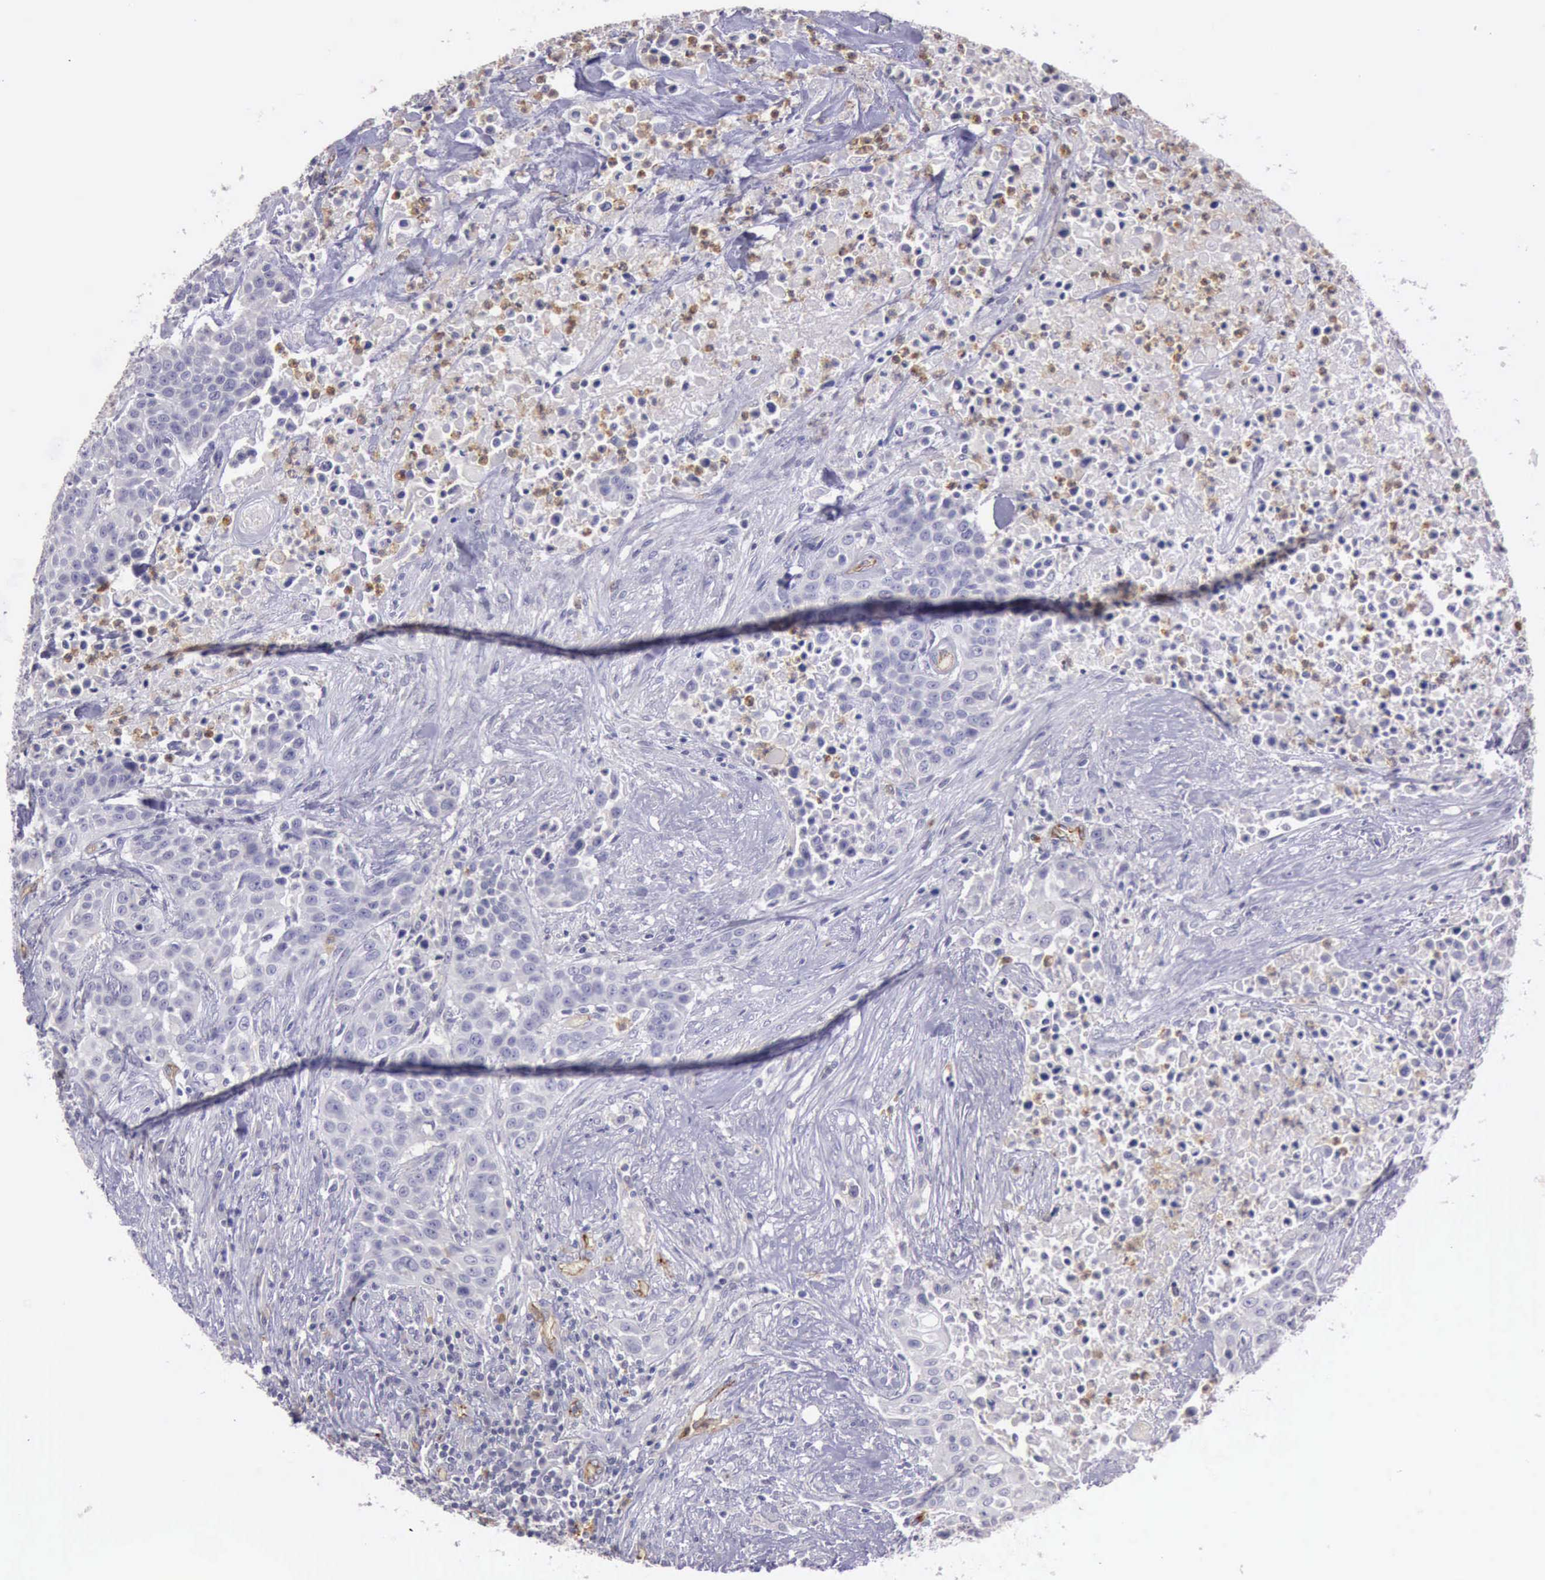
{"staining": {"intensity": "negative", "quantity": "none", "location": "none"}, "tissue": "urothelial cancer", "cell_type": "Tumor cells", "image_type": "cancer", "snomed": [{"axis": "morphology", "description": "Urothelial carcinoma, High grade"}, {"axis": "topography", "description": "Urinary bladder"}], "caption": "Image shows no protein positivity in tumor cells of urothelial carcinoma (high-grade) tissue.", "gene": "TCEANC", "patient": {"sex": "male", "age": 74}}